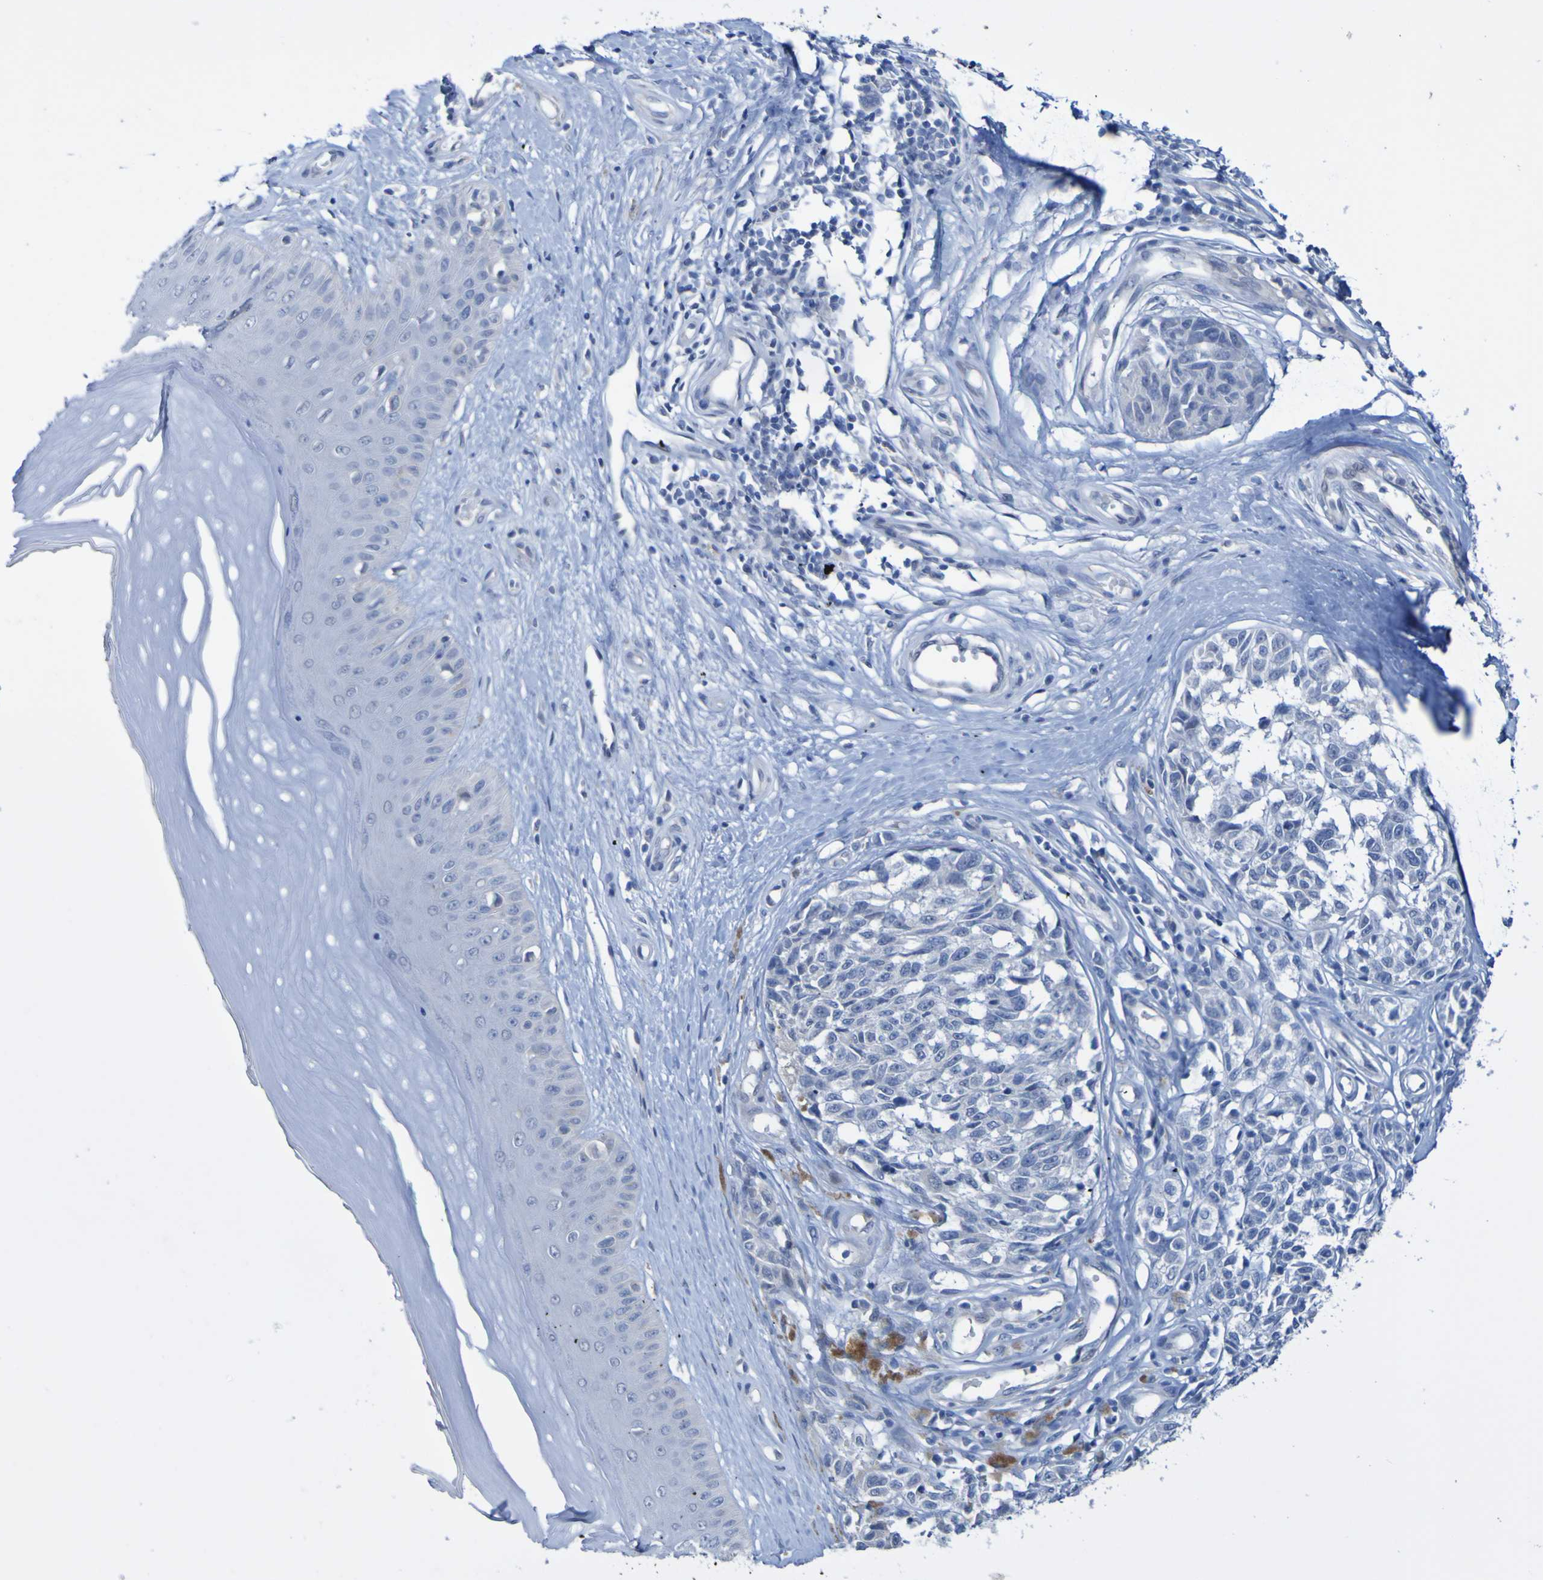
{"staining": {"intensity": "negative", "quantity": "none", "location": "none"}, "tissue": "melanoma", "cell_type": "Tumor cells", "image_type": "cancer", "snomed": [{"axis": "morphology", "description": "Malignant melanoma, NOS"}, {"axis": "topography", "description": "Skin"}], "caption": "The immunohistochemistry (IHC) histopathology image has no significant expression in tumor cells of malignant melanoma tissue. (DAB (3,3'-diaminobenzidine) immunohistochemistry (IHC), high magnification).", "gene": "ACMSD", "patient": {"sex": "female", "age": 64}}